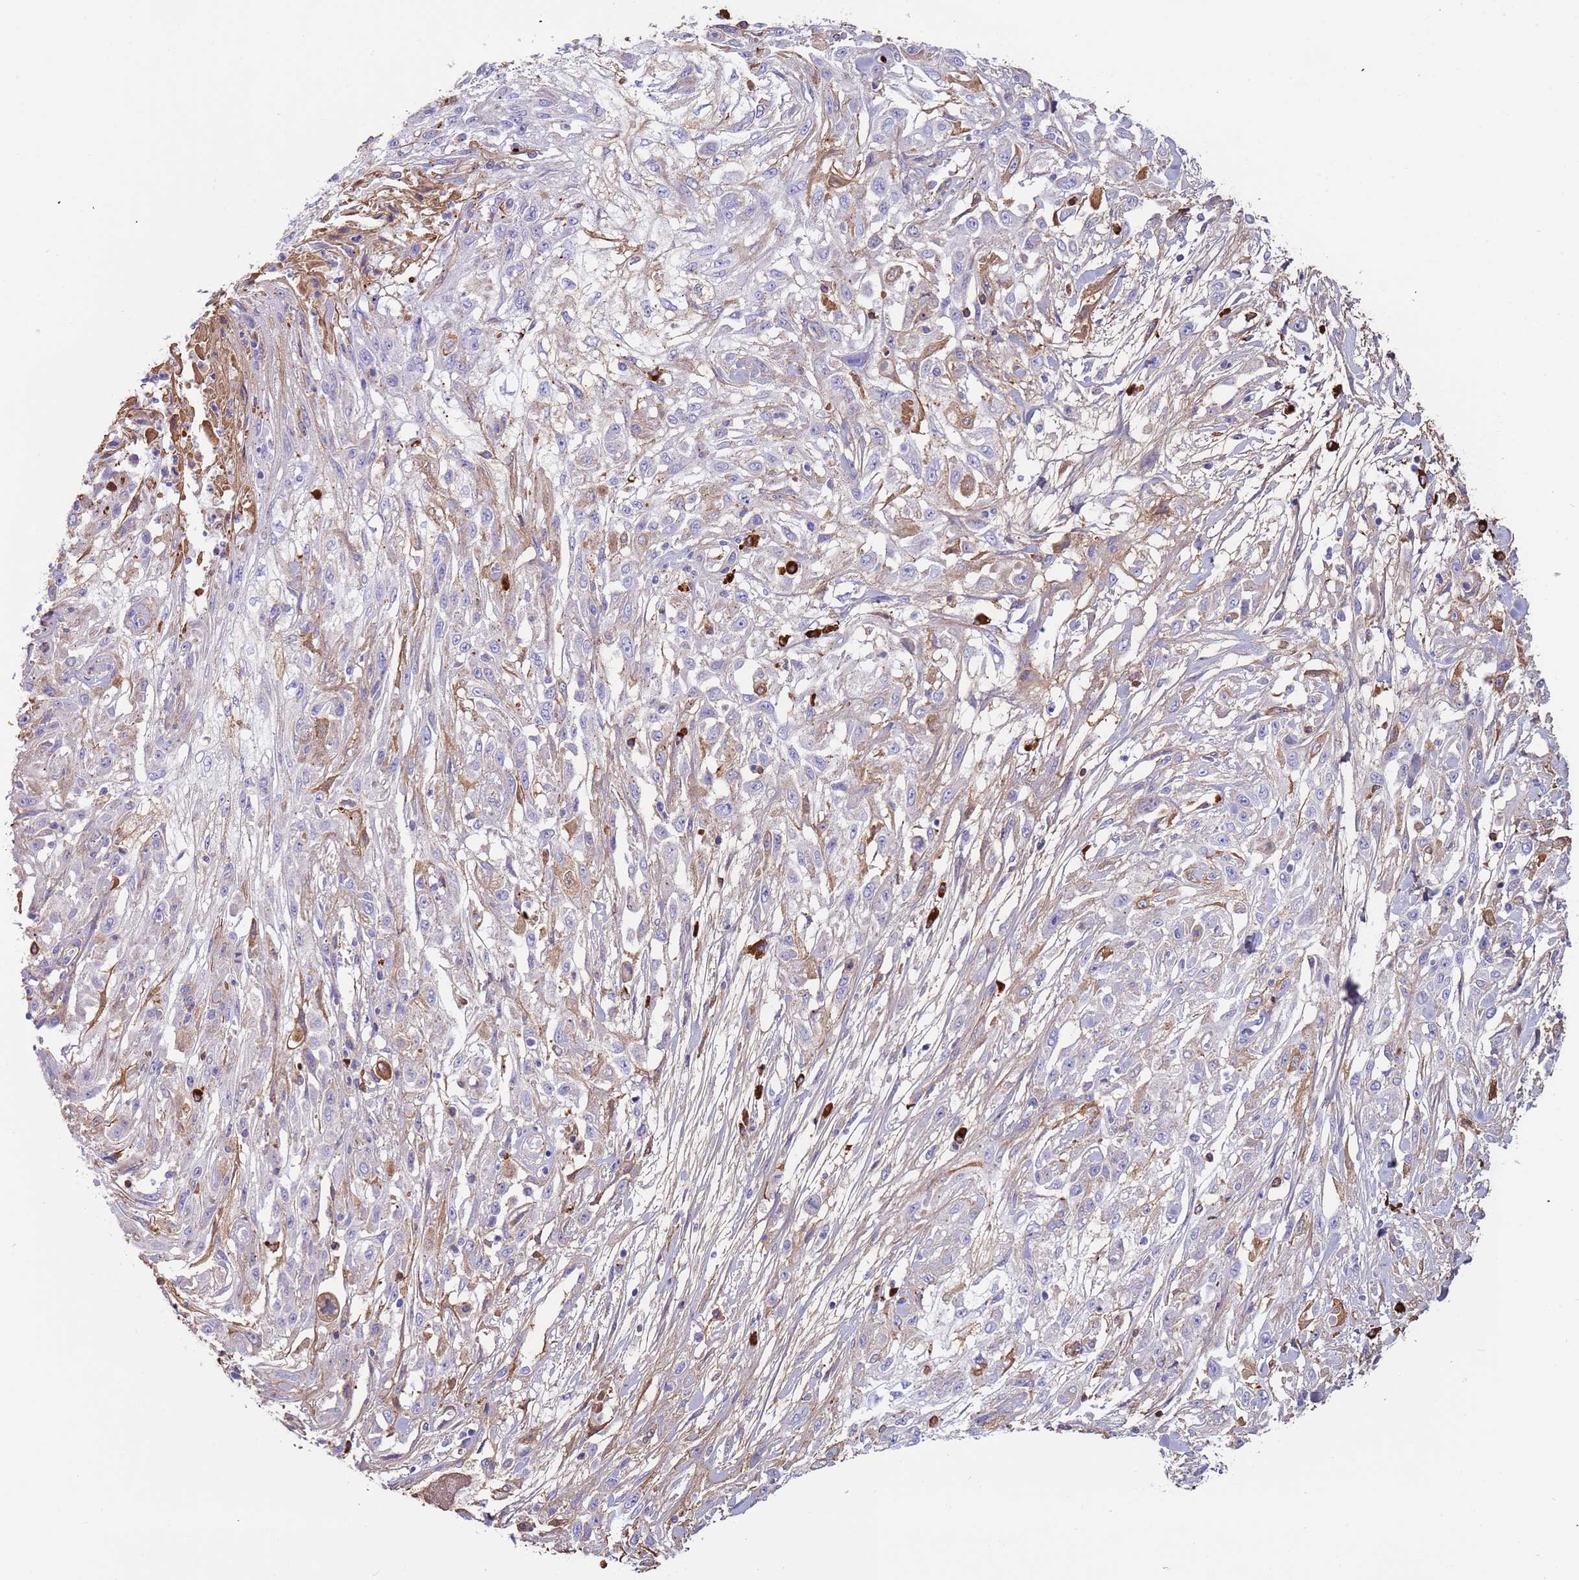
{"staining": {"intensity": "negative", "quantity": "none", "location": "none"}, "tissue": "skin cancer", "cell_type": "Tumor cells", "image_type": "cancer", "snomed": [{"axis": "morphology", "description": "Squamous cell carcinoma, NOS"}, {"axis": "morphology", "description": "Squamous cell carcinoma, metastatic, NOS"}, {"axis": "topography", "description": "Skin"}, {"axis": "topography", "description": "Lymph node"}], "caption": "This histopathology image is of skin cancer stained with immunohistochemistry (IHC) to label a protein in brown with the nuclei are counter-stained blue. There is no staining in tumor cells. (DAB (3,3'-diaminobenzidine) IHC with hematoxylin counter stain).", "gene": "CYSLTR2", "patient": {"sex": "male", "age": 75}}